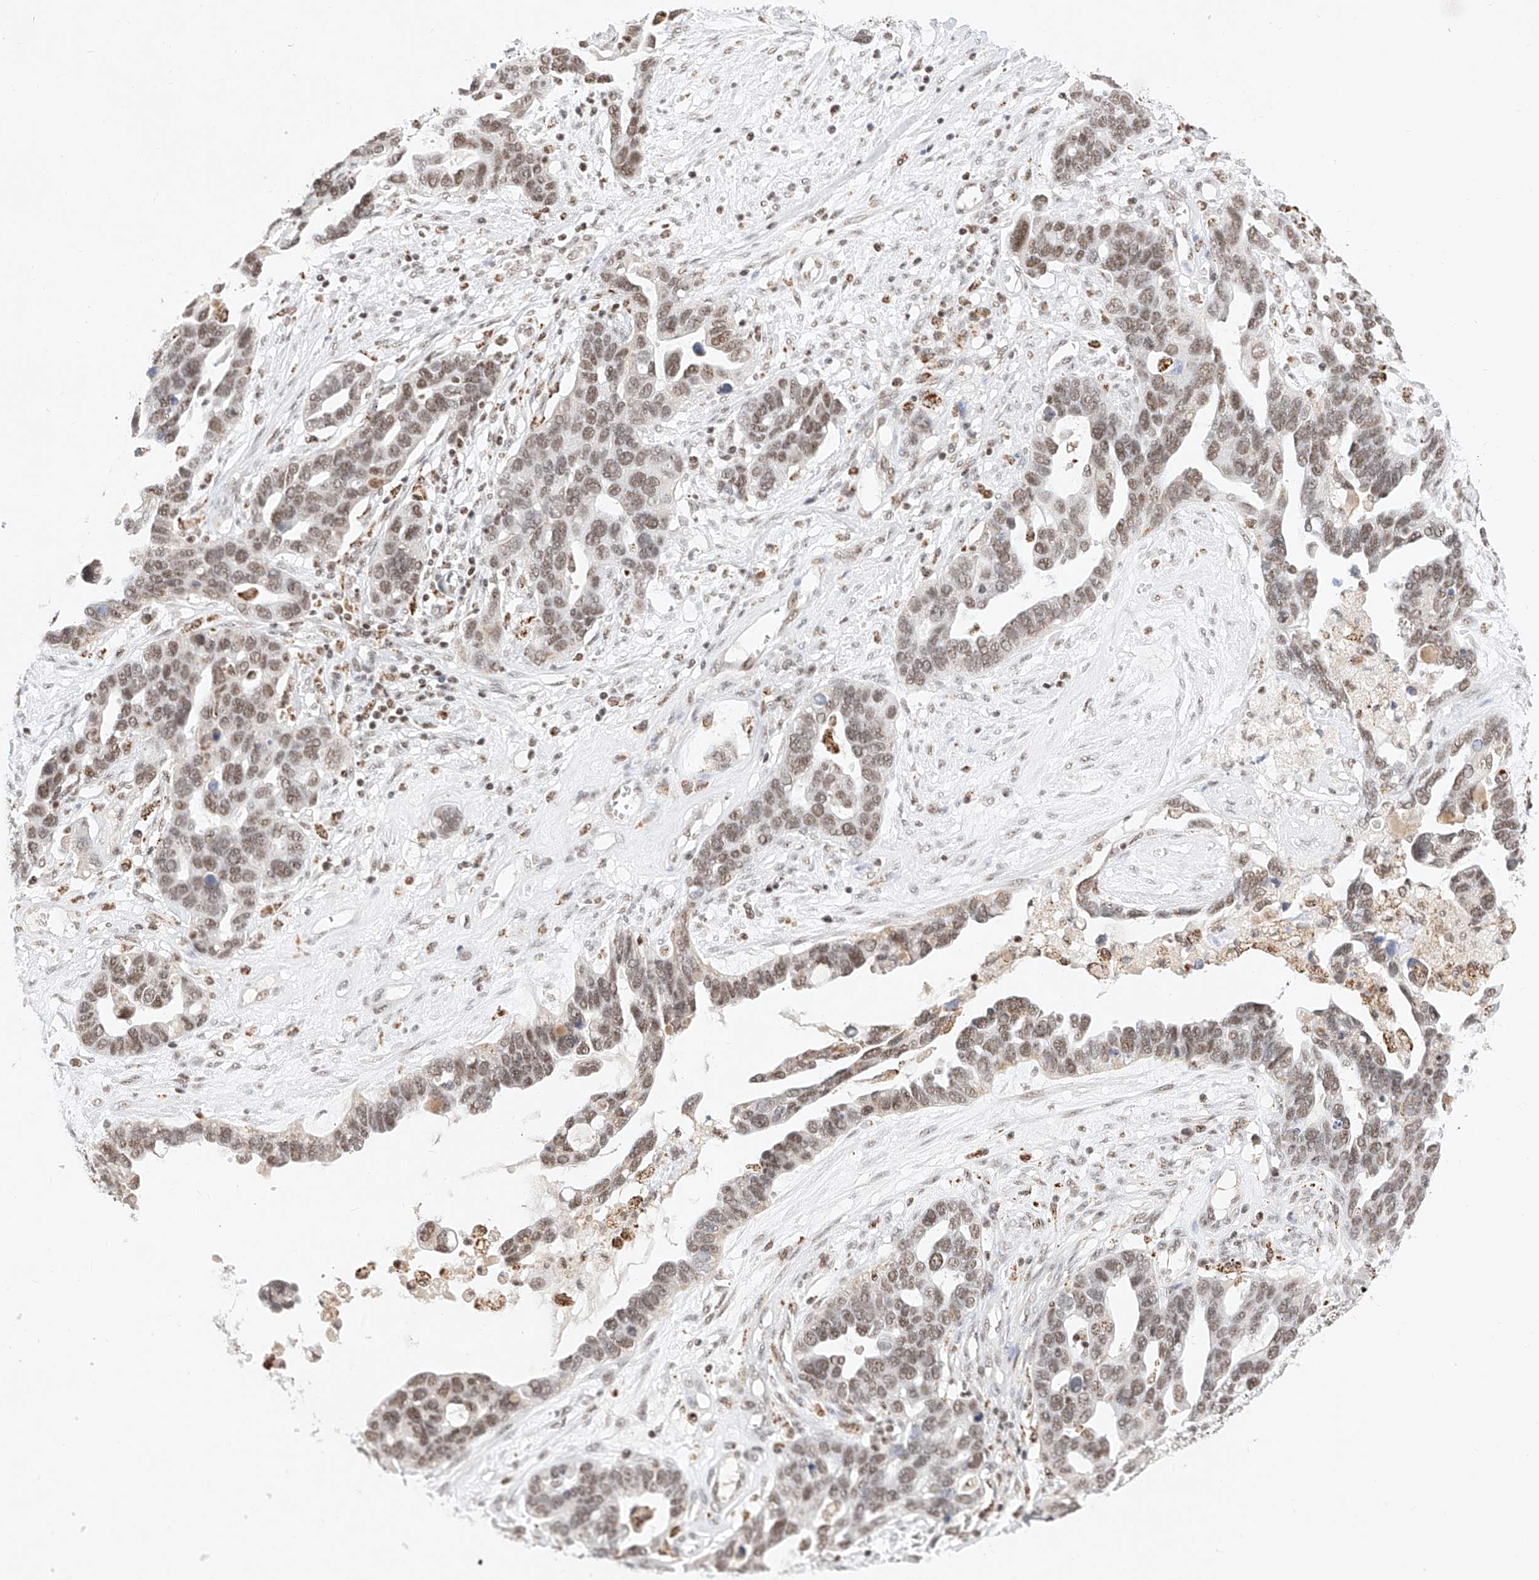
{"staining": {"intensity": "moderate", "quantity": ">75%", "location": "nuclear"}, "tissue": "ovarian cancer", "cell_type": "Tumor cells", "image_type": "cancer", "snomed": [{"axis": "morphology", "description": "Cystadenocarcinoma, serous, NOS"}, {"axis": "topography", "description": "Ovary"}], "caption": "Ovarian cancer tissue exhibits moderate nuclear positivity in about >75% of tumor cells The staining is performed using DAB (3,3'-diaminobenzidine) brown chromogen to label protein expression. The nuclei are counter-stained blue using hematoxylin.", "gene": "NRF1", "patient": {"sex": "female", "age": 54}}